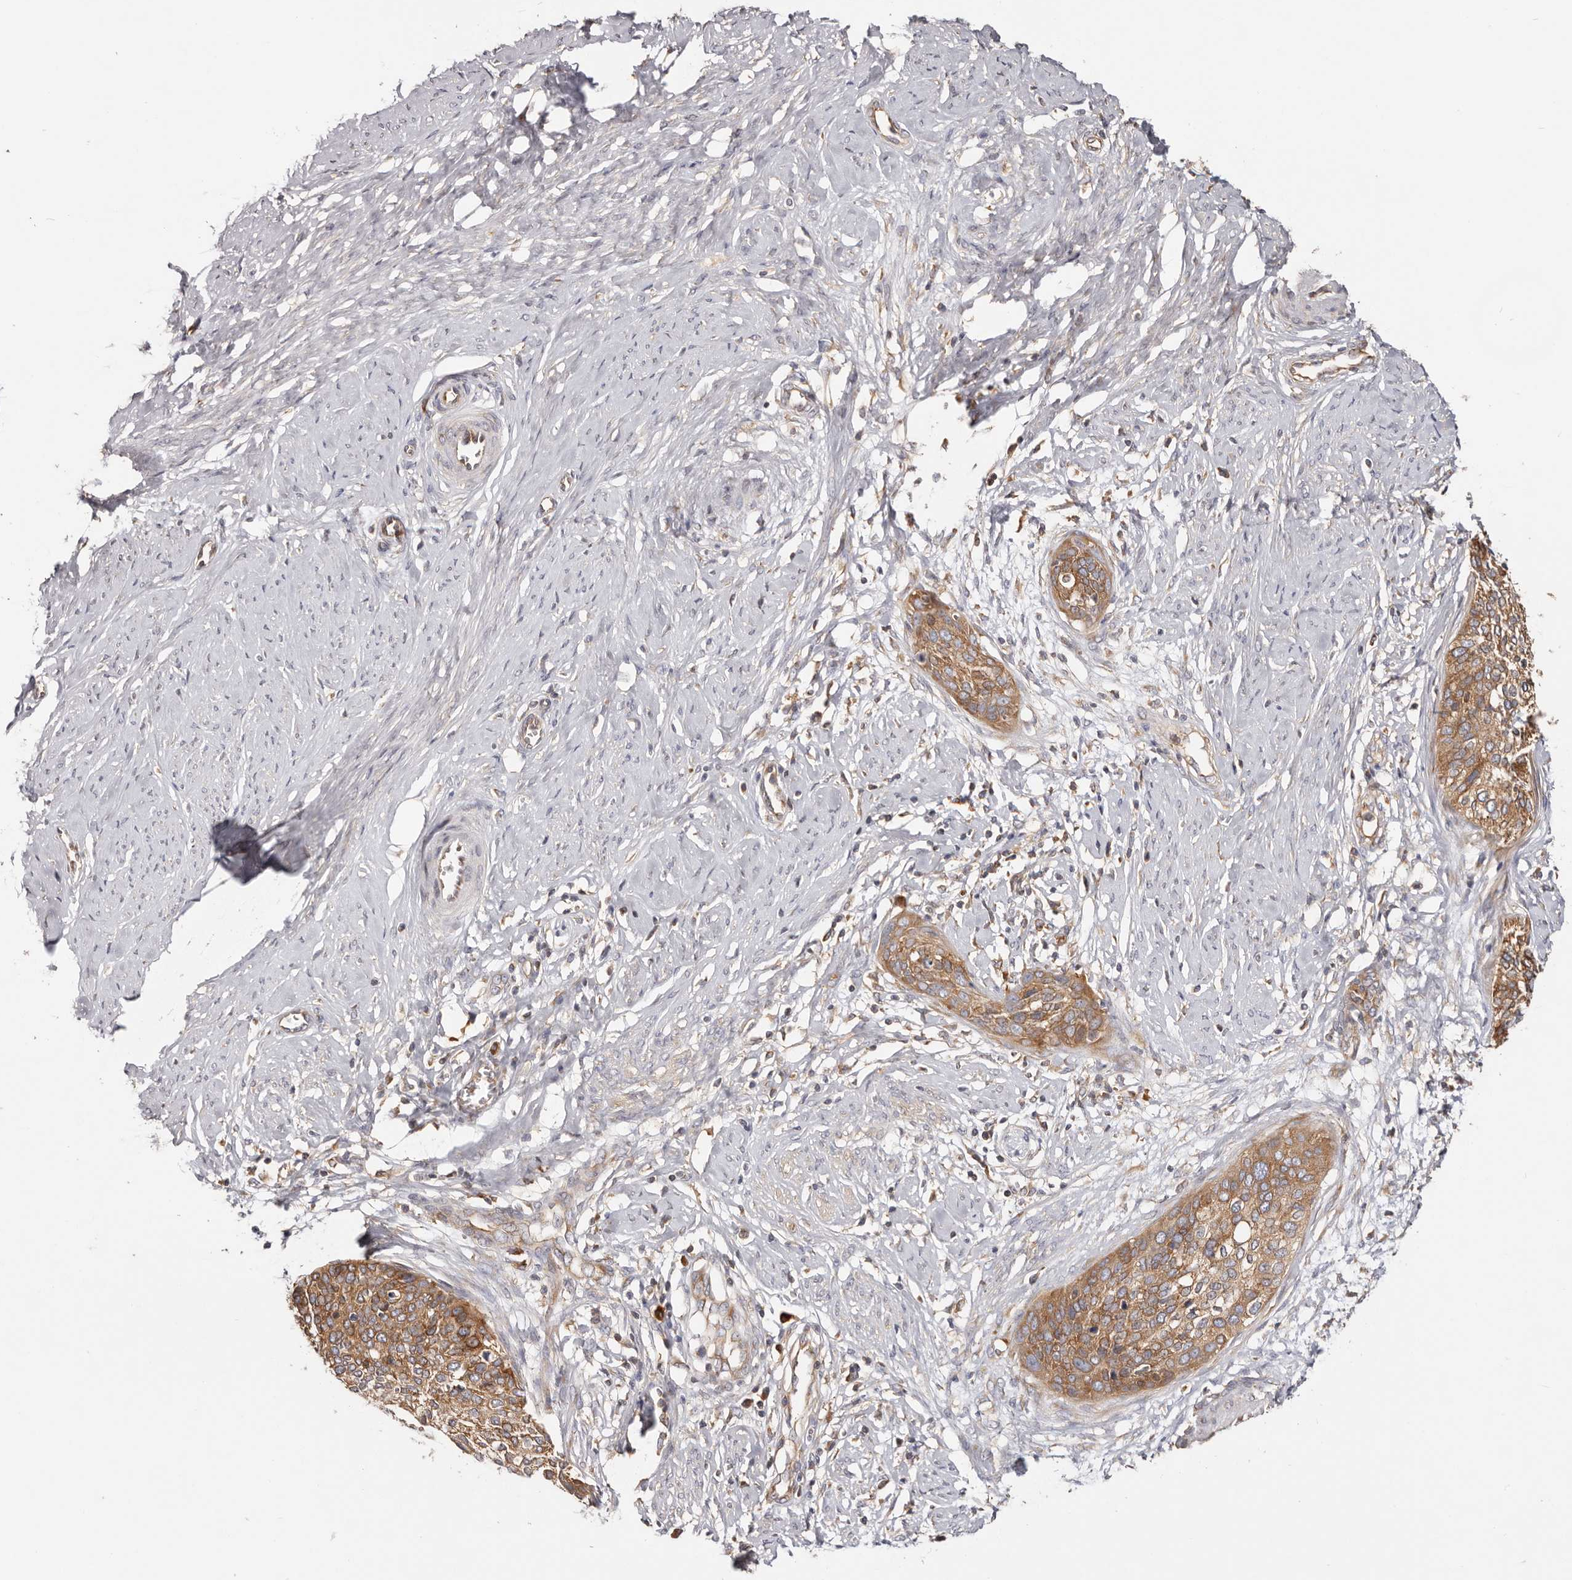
{"staining": {"intensity": "moderate", "quantity": ">75%", "location": "cytoplasmic/membranous"}, "tissue": "cervical cancer", "cell_type": "Tumor cells", "image_type": "cancer", "snomed": [{"axis": "morphology", "description": "Squamous cell carcinoma, NOS"}, {"axis": "topography", "description": "Cervix"}], "caption": "Cervical squamous cell carcinoma stained with DAB (3,3'-diaminobenzidine) immunohistochemistry displays medium levels of moderate cytoplasmic/membranous staining in approximately >75% of tumor cells.", "gene": "EPRS1", "patient": {"sex": "female", "age": 37}}